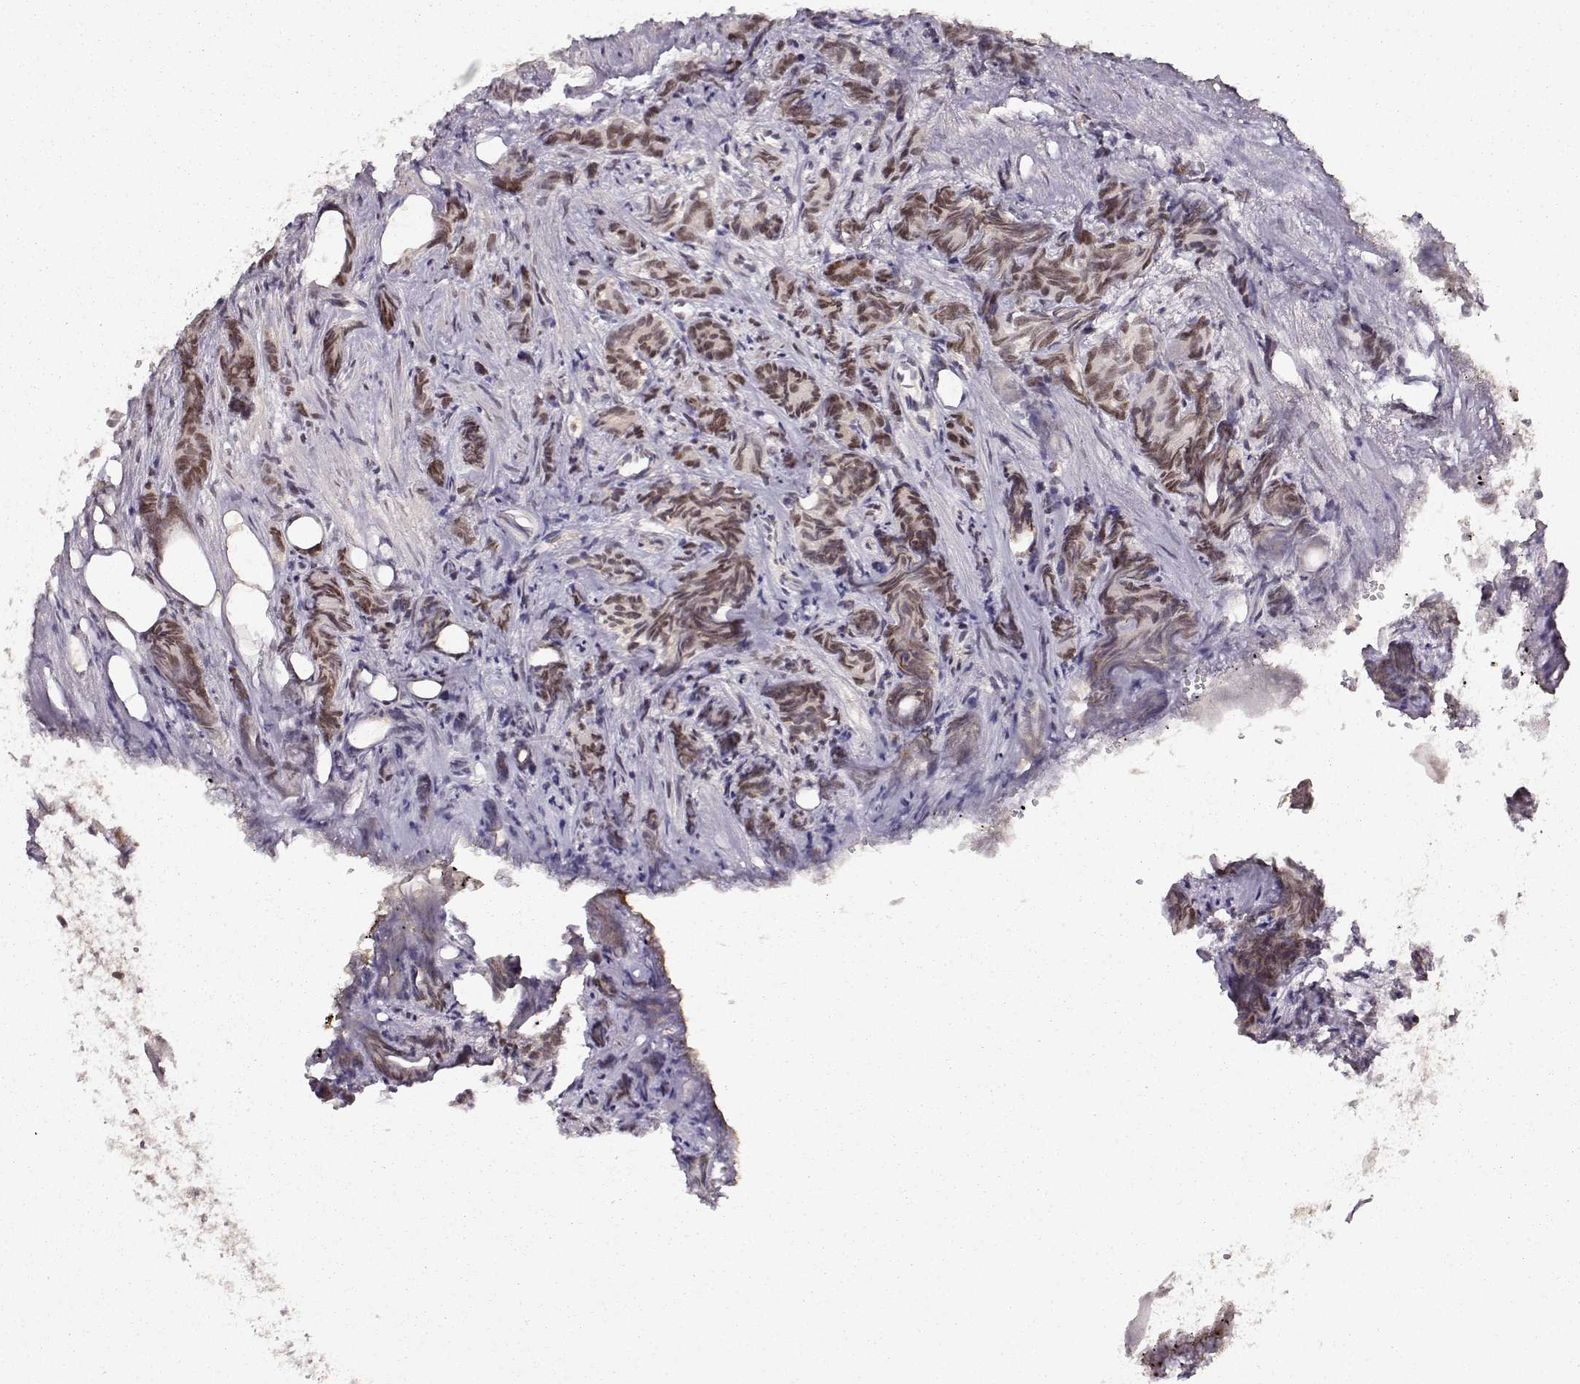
{"staining": {"intensity": "moderate", "quantity": ">75%", "location": "nuclear"}, "tissue": "prostate cancer", "cell_type": "Tumor cells", "image_type": "cancer", "snomed": [{"axis": "morphology", "description": "Adenocarcinoma, High grade"}, {"axis": "topography", "description": "Prostate"}], "caption": "Immunohistochemical staining of human prostate adenocarcinoma (high-grade) displays medium levels of moderate nuclear expression in approximately >75% of tumor cells.", "gene": "CSNK2A1", "patient": {"sex": "male", "age": 84}}